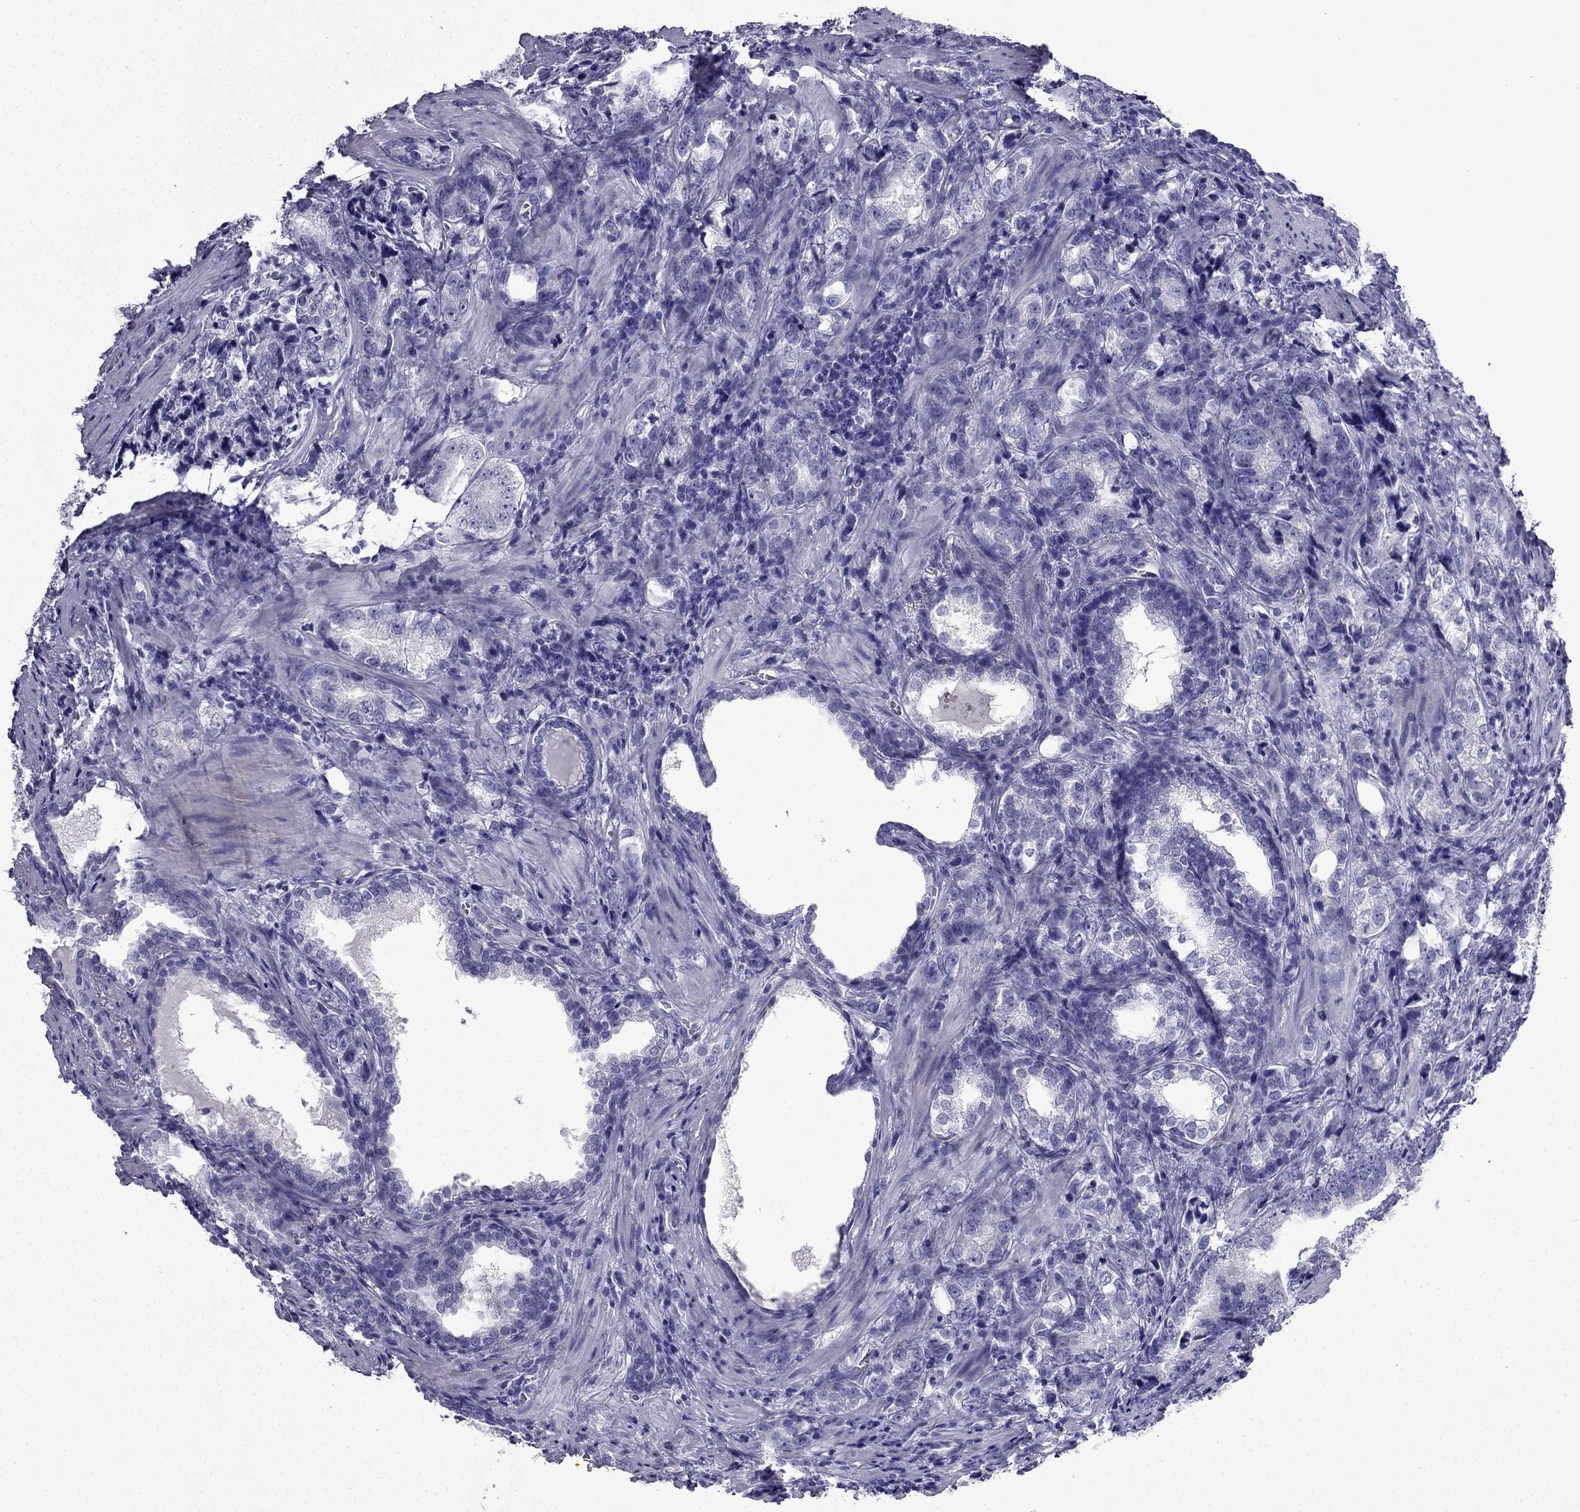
{"staining": {"intensity": "negative", "quantity": "none", "location": "none"}, "tissue": "prostate cancer", "cell_type": "Tumor cells", "image_type": "cancer", "snomed": [{"axis": "morphology", "description": "Adenocarcinoma, NOS"}, {"axis": "topography", "description": "Prostate and seminal vesicle, NOS"}], "caption": "A photomicrograph of prostate cancer stained for a protein exhibits no brown staining in tumor cells.", "gene": "CDHR4", "patient": {"sex": "male", "age": 63}}